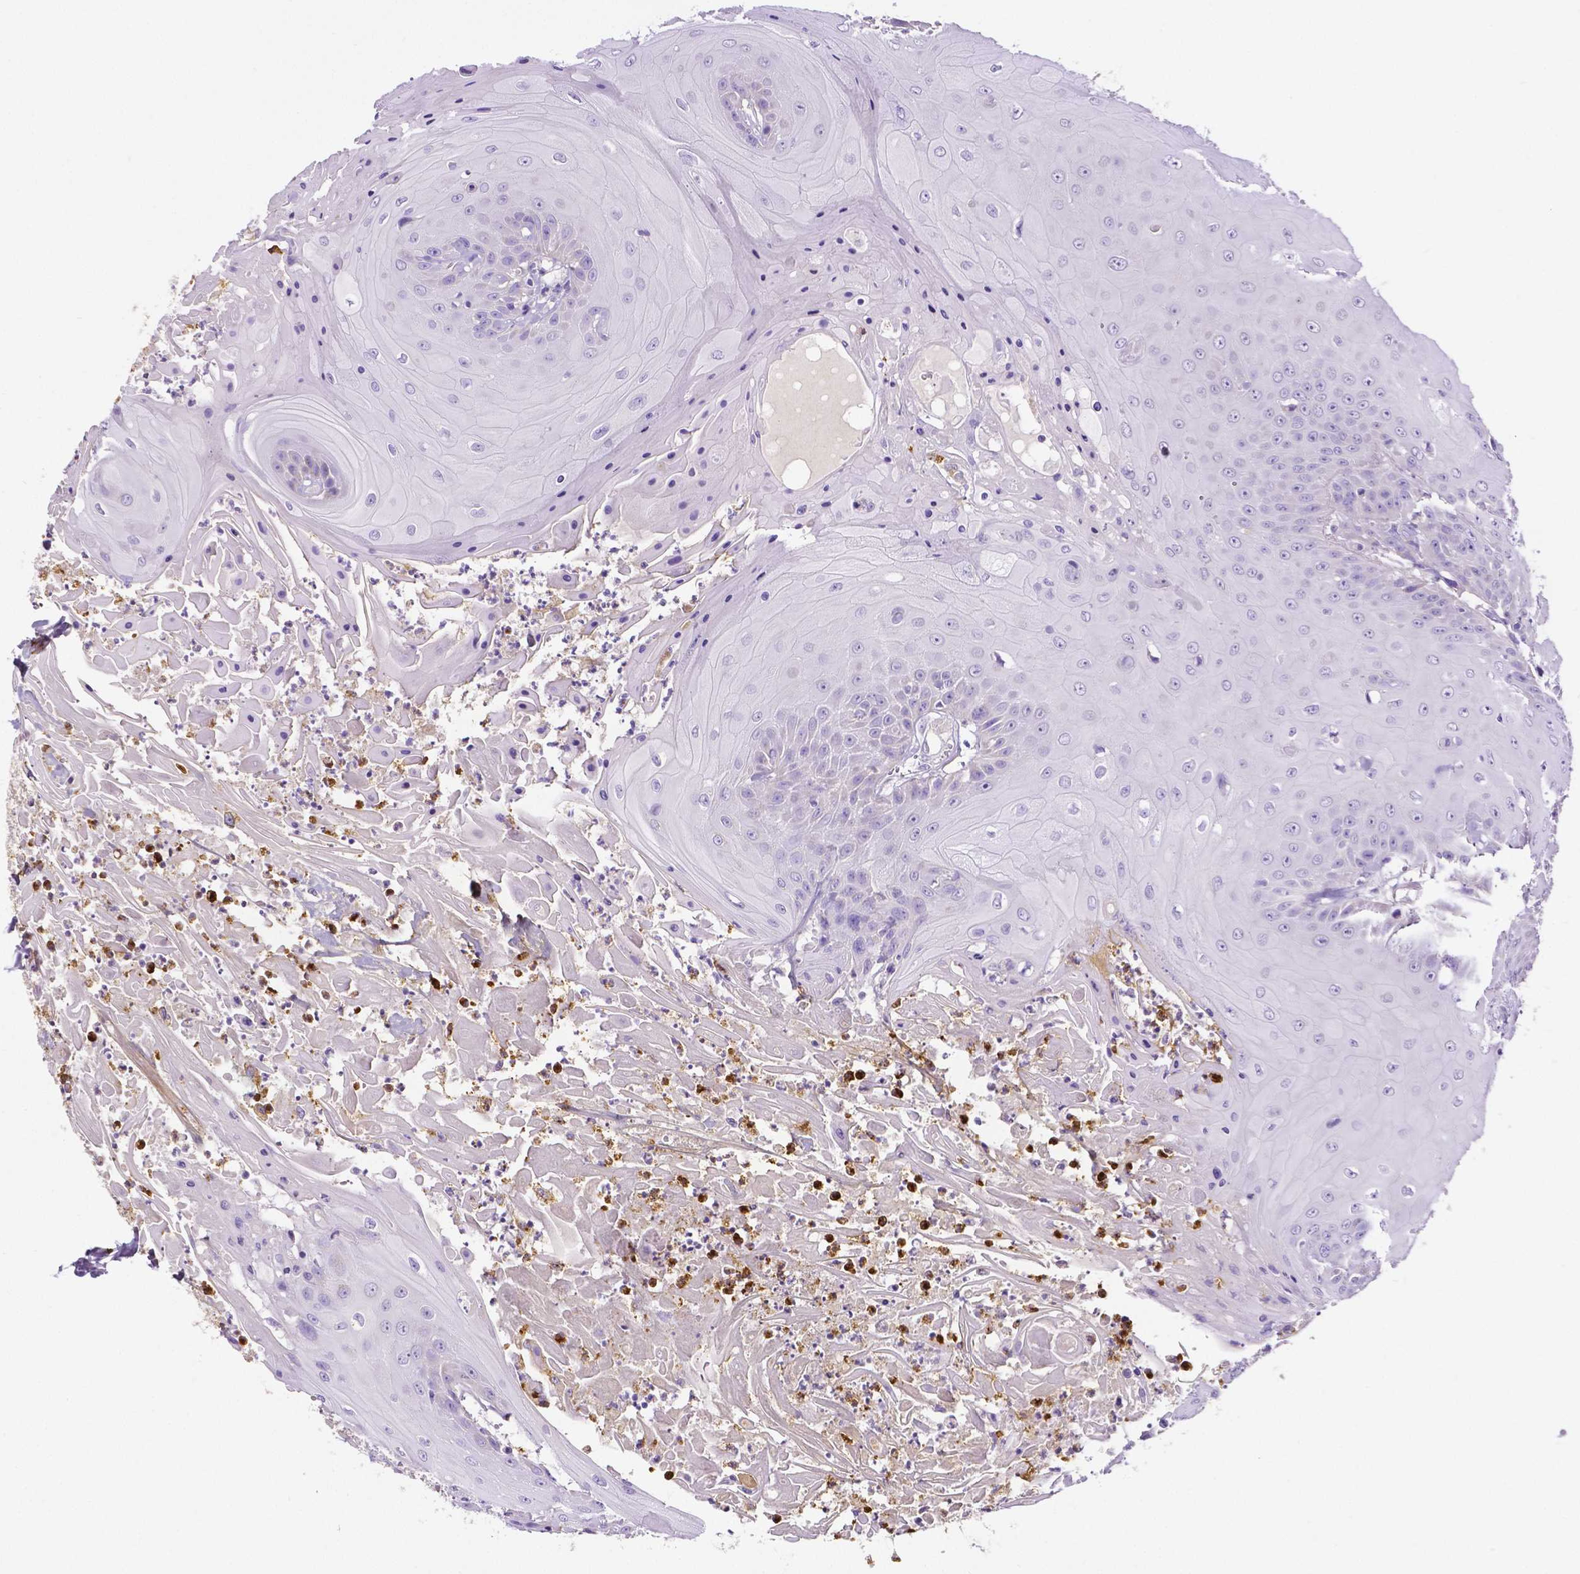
{"staining": {"intensity": "negative", "quantity": "none", "location": "none"}, "tissue": "head and neck cancer", "cell_type": "Tumor cells", "image_type": "cancer", "snomed": [{"axis": "morphology", "description": "Squamous cell carcinoma, NOS"}, {"axis": "topography", "description": "Skin"}, {"axis": "topography", "description": "Head-Neck"}], "caption": "Head and neck squamous cell carcinoma stained for a protein using IHC shows no positivity tumor cells.", "gene": "MMP9", "patient": {"sex": "male", "age": 80}}